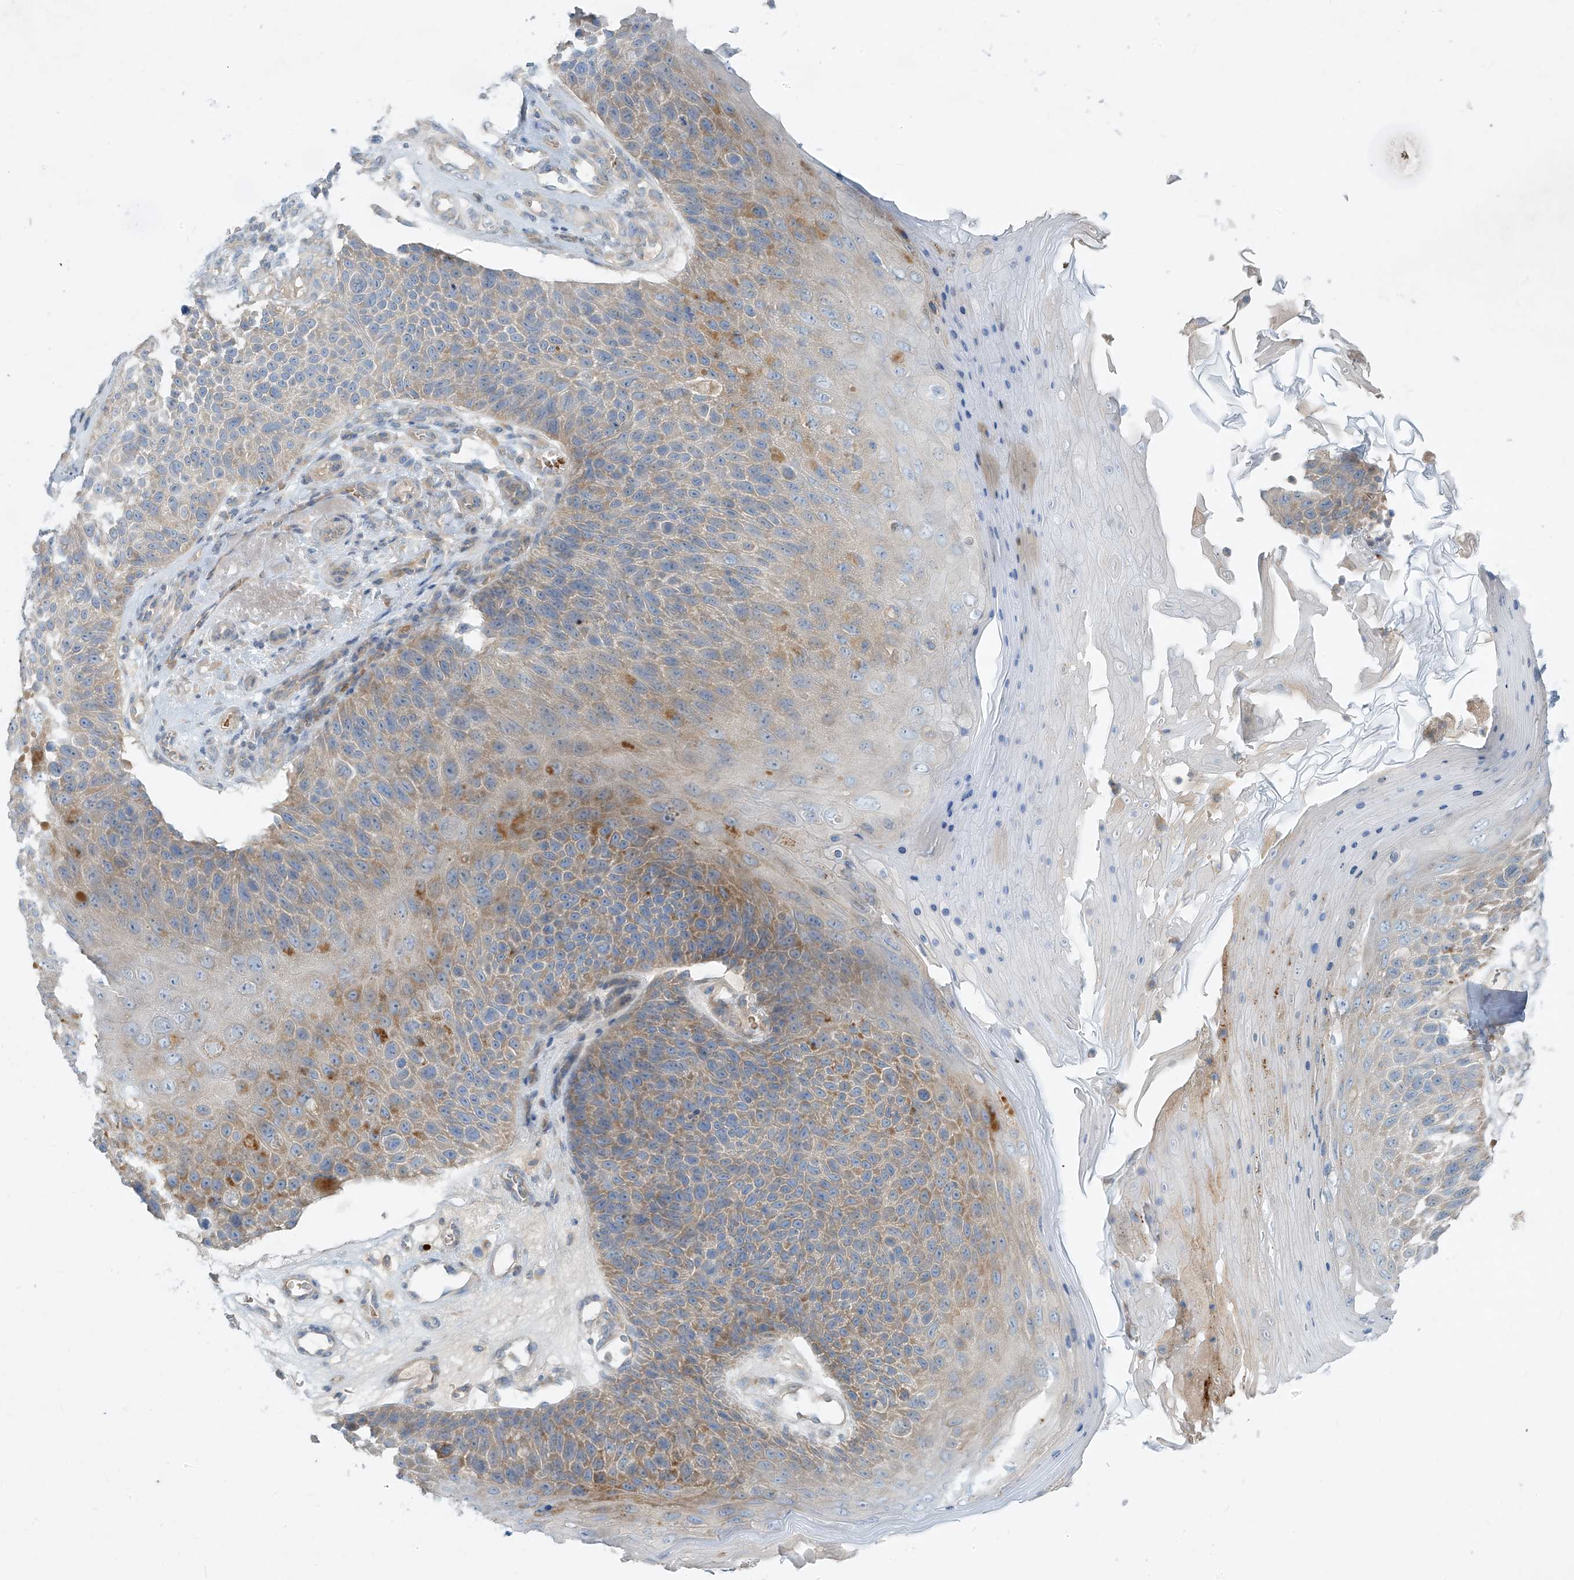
{"staining": {"intensity": "moderate", "quantity": "<25%", "location": "cytoplasmic/membranous"}, "tissue": "skin cancer", "cell_type": "Tumor cells", "image_type": "cancer", "snomed": [{"axis": "morphology", "description": "Squamous cell carcinoma, NOS"}, {"axis": "topography", "description": "Skin"}], "caption": "Skin cancer (squamous cell carcinoma) stained with DAB immunohistochemistry (IHC) shows low levels of moderate cytoplasmic/membranous expression in about <25% of tumor cells.", "gene": "DGKQ", "patient": {"sex": "female", "age": 88}}